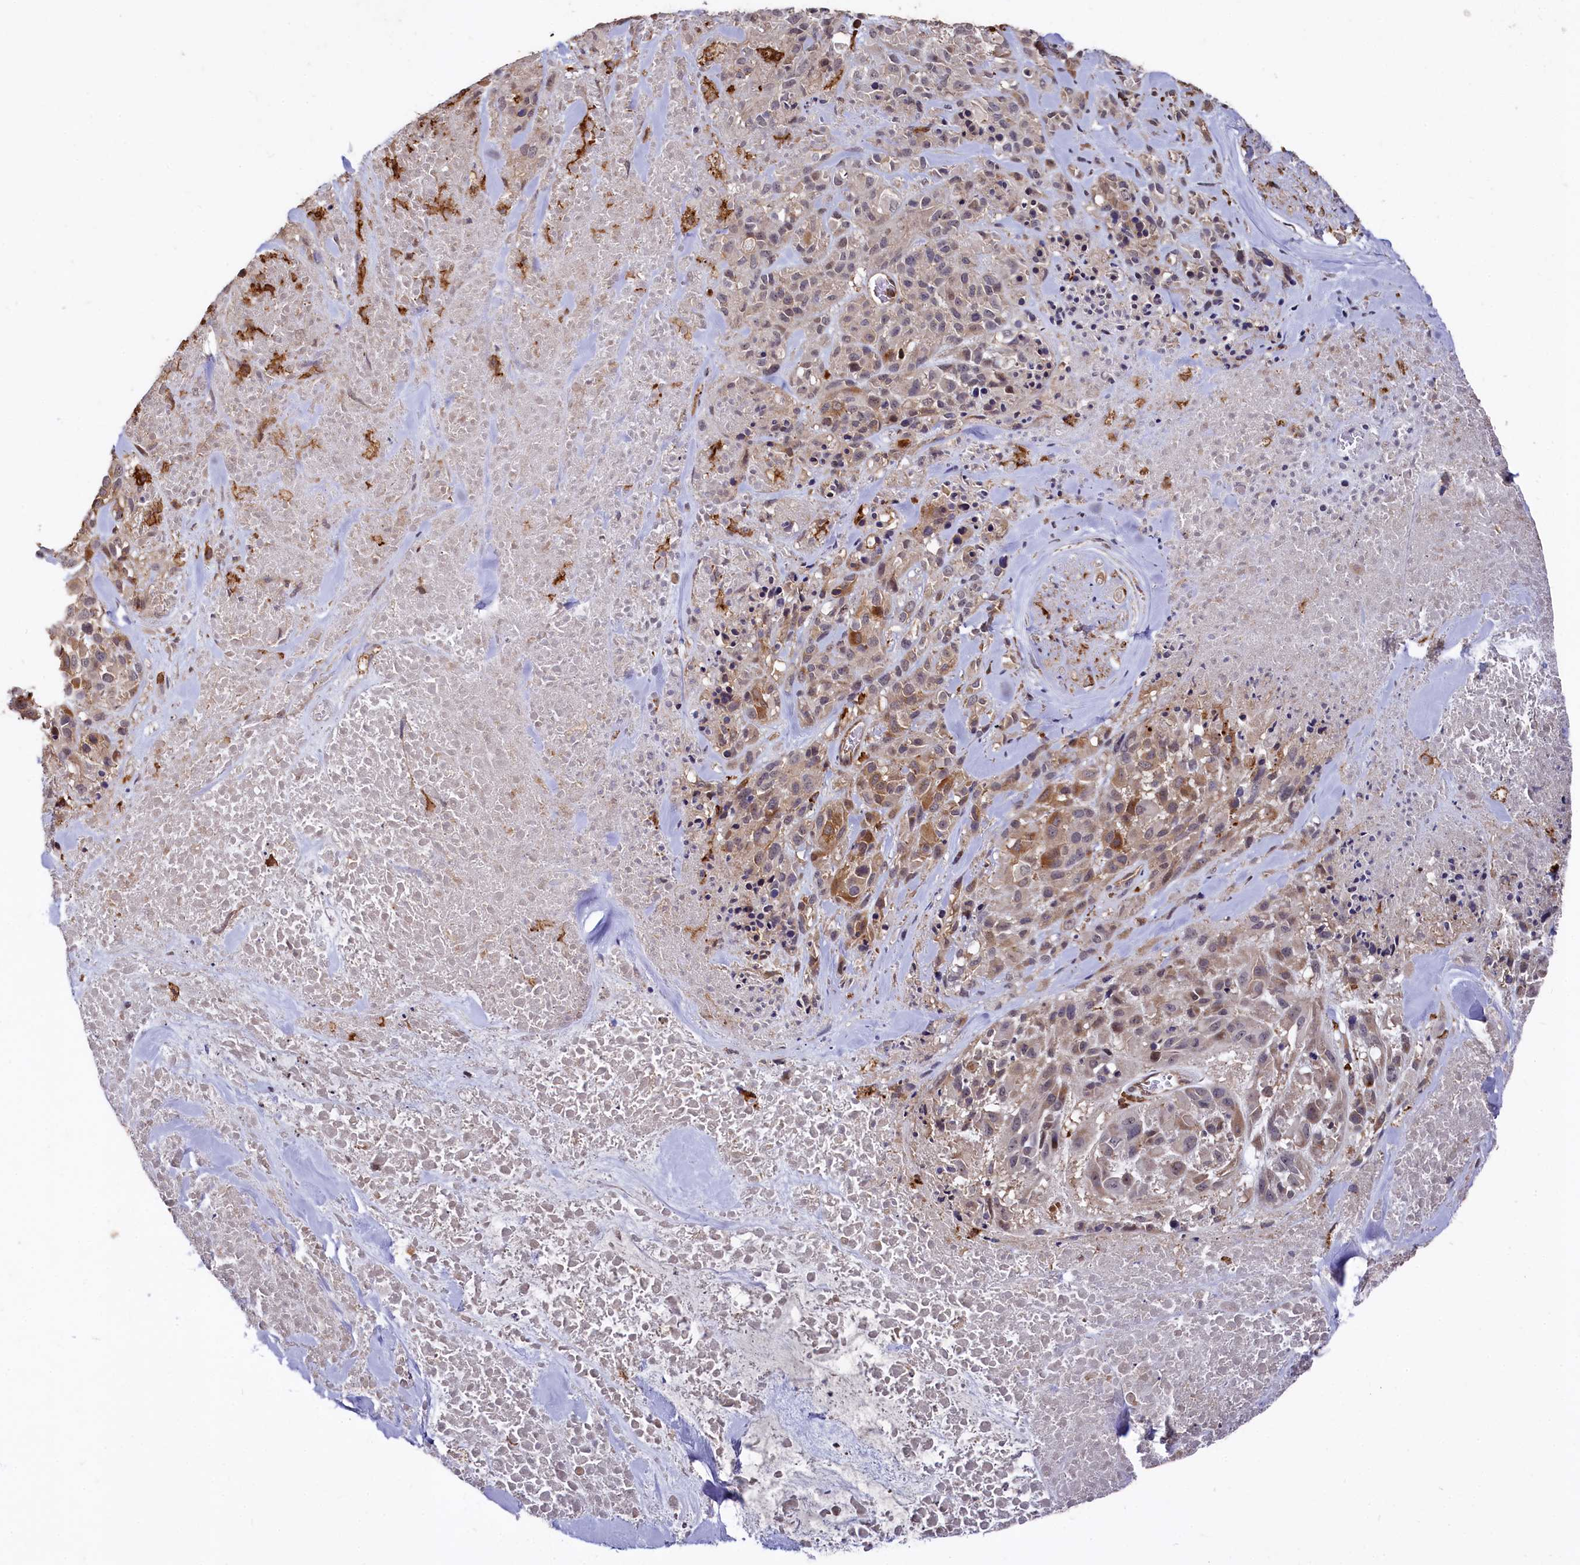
{"staining": {"intensity": "moderate", "quantity": "<25%", "location": "cytoplasmic/membranous"}, "tissue": "melanoma", "cell_type": "Tumor cells", "image_type": "cancer", "snomed": [{"axis": "morphology", "description": "Malignant melanoma, Metastatic site"}, {"axis": "topography", "description": "Skin"}], "caption": "Brown immunohistochemical staining in human malignant melanoma (metastatic site) reveals moderate cytoplasmic/membranous positivity in about <25% of tumor cells.", "gene": "PLEKHO2", "patient": {"sex": "female", "age": 81}}